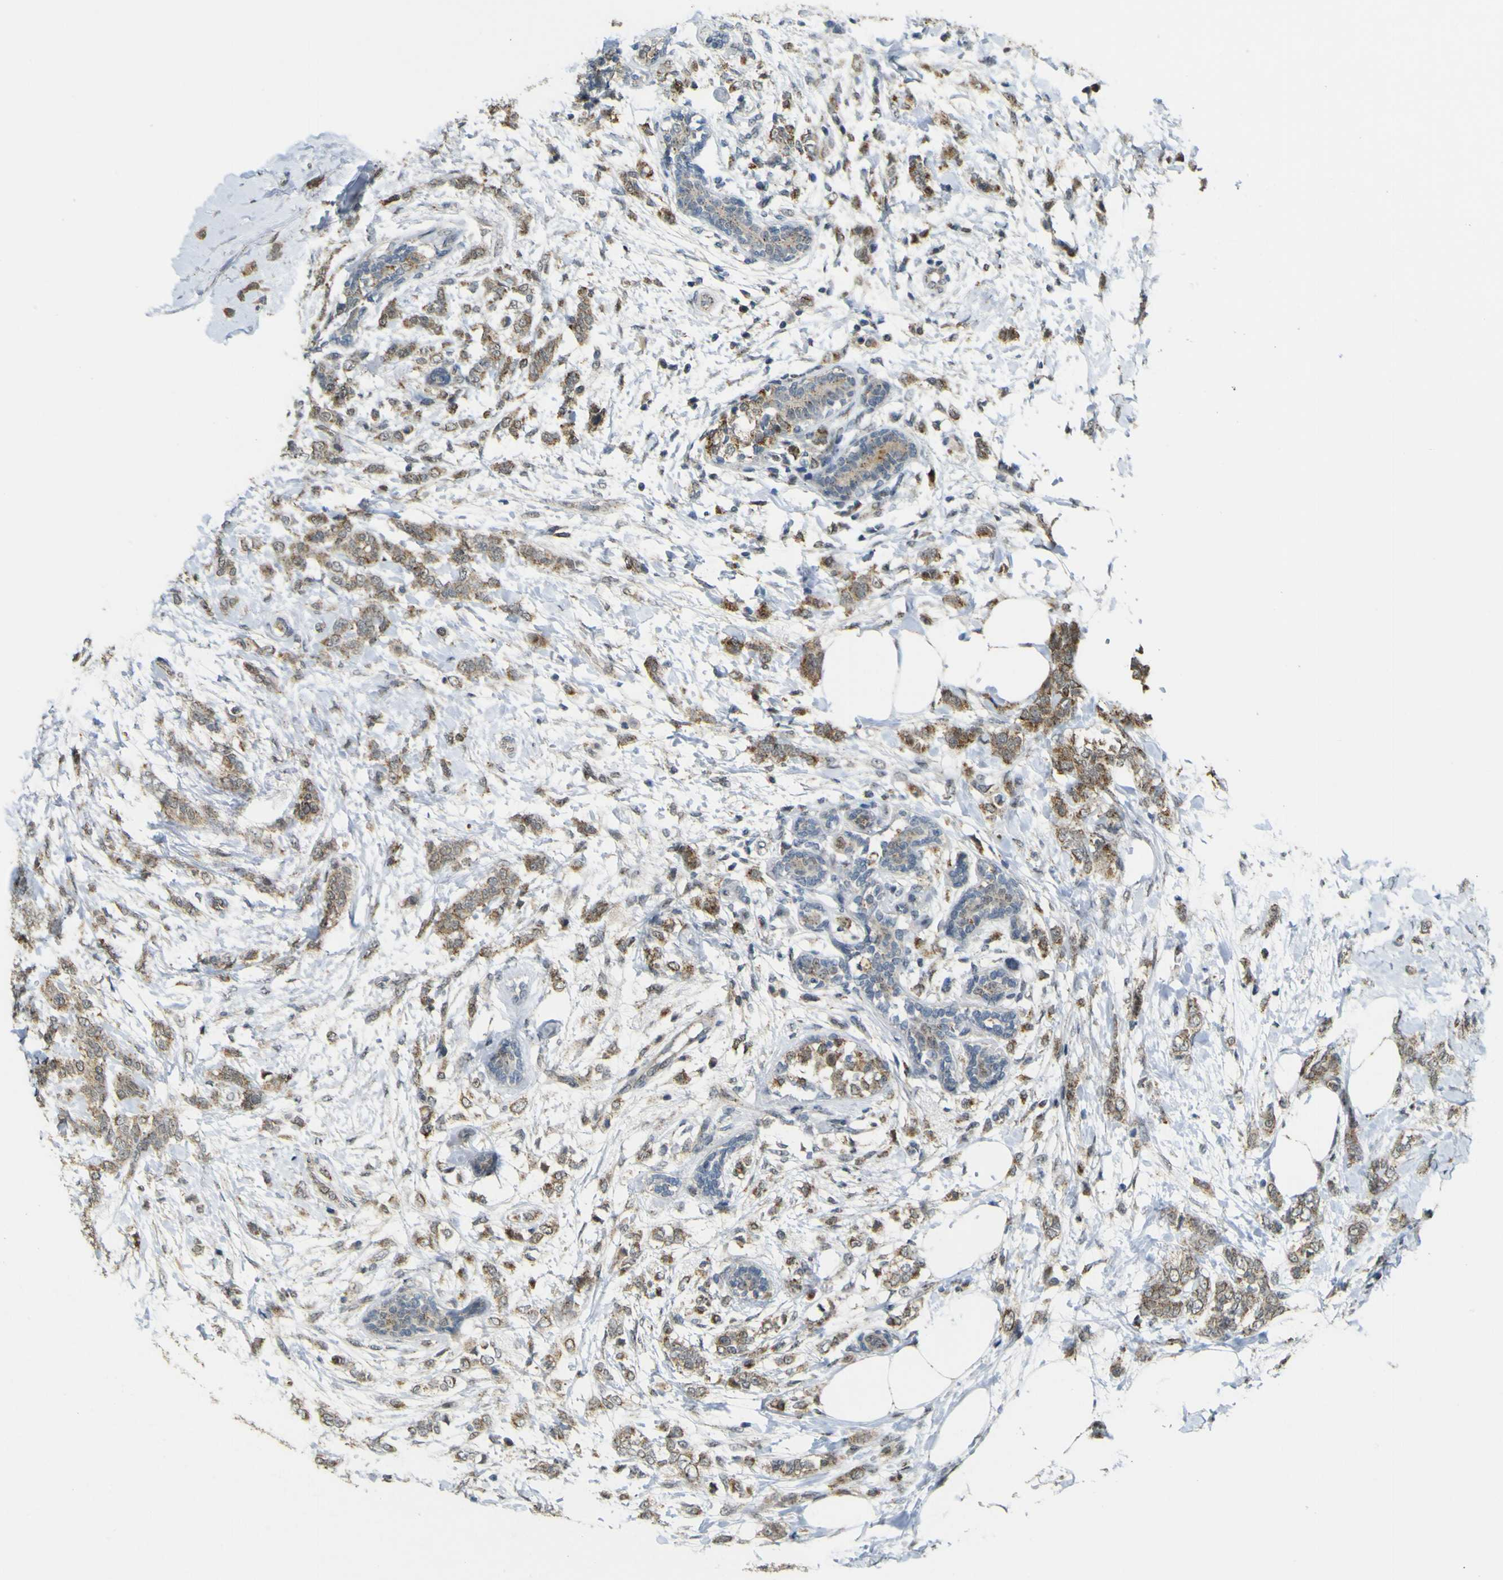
{"staining": {"intensity": "moderate", "quantity": ">75%", "location": "cytoplasmic/membranous"}, "tissue": "breast cancer", "cell_type": "Tumor cells", "image_type": "cancer", "snomed": [{"axis": "morphology", "description": "Lobular carcinoma, in situ"}, {"axis": "morphology", "description": "Lobular carcinoma"}, {"axis": "topography", "description": "Breast"}], "caption": "Immunohistochemical staining of lobular carcinoma (breast) demonstrates medium levels of moderate cytoplasmic/membranous expression in approximately >75% of tumor cells. The staining was performed using DAB to visualize the protein expression in brown, while the nuclei were stained in blue with hematoxylin (Magnification: 20x).", "gene": "ACBD5", "patient": {"sex": "female", "age": 41}}